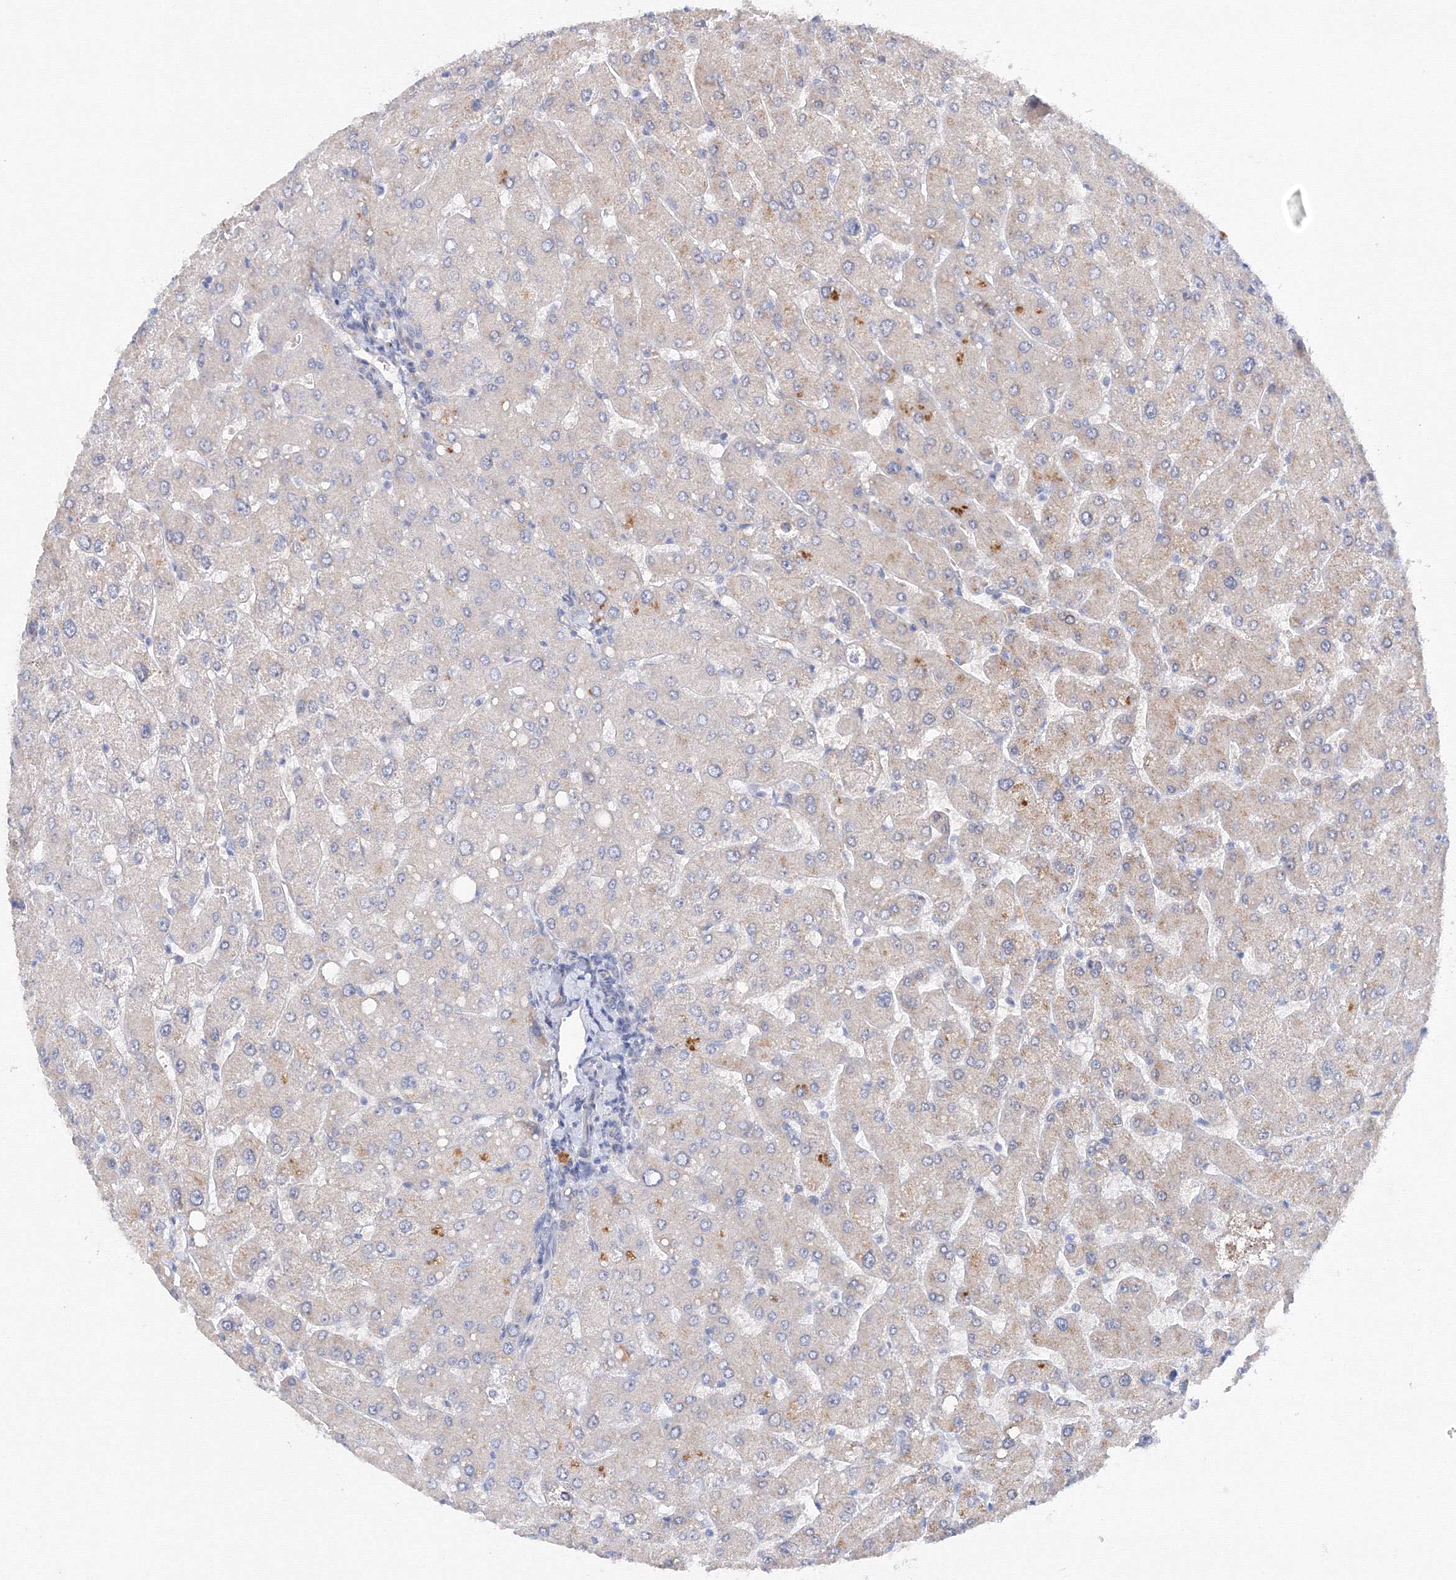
{"staining": {"intensity": "negative", "quantity": "none", "location": "none"}, "tissue": "liver", "cell_type": "Cholangiocytes", "image_type": "normal", "snomed": [{"axis": "morphology", "description": "Normal tissue, NOS"}, {"axis": "topography", "description": "Liver"}], "caption": "Immunohistochemistry of normal human liver exhibits no positivity in cholangiocytes.", "gene": "TAMM41", "patient": {"sex": "male", "age": 55}}